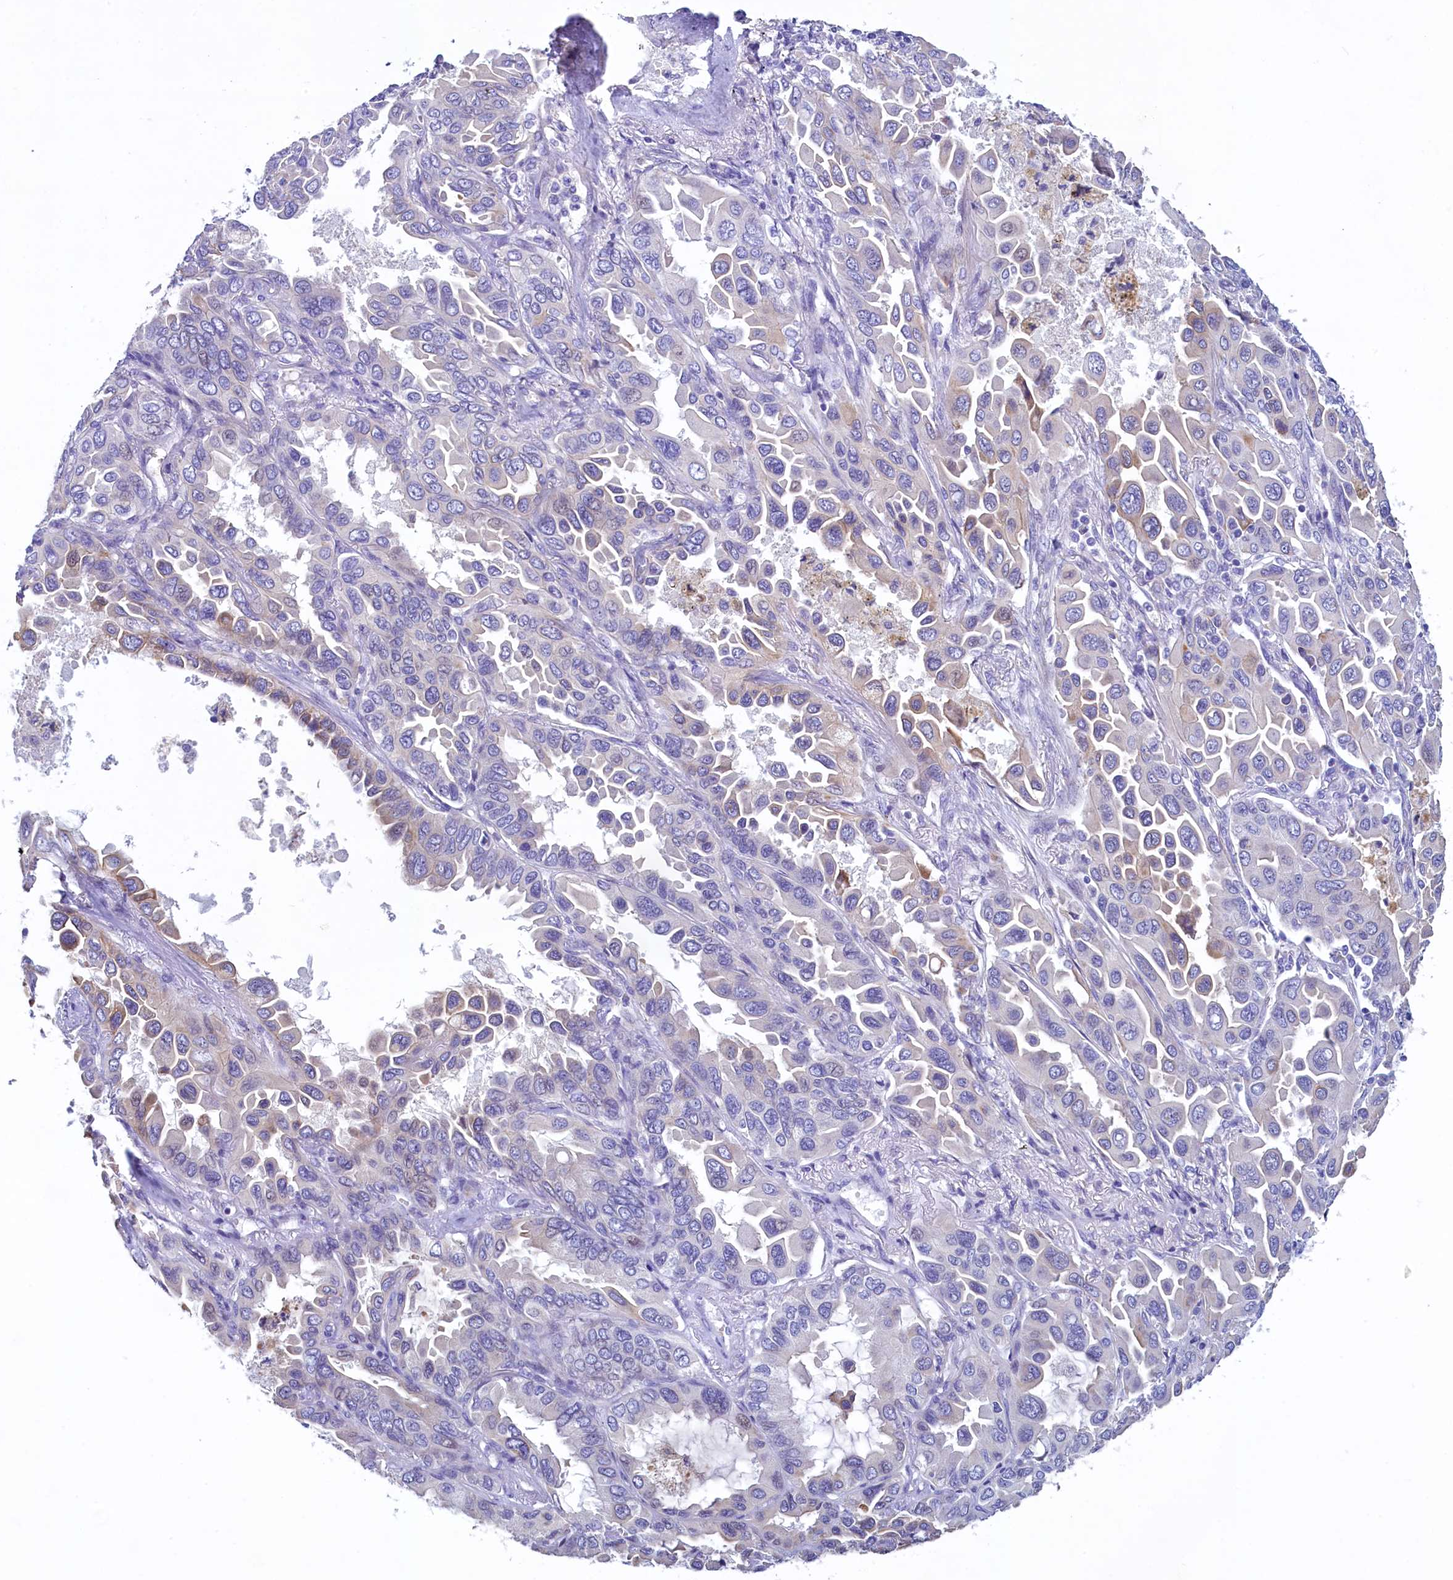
{"staining": {"intensity": "weak", "quantity": "<25%", "location": "cytoplasmic/membranous"}, "tissue": "lung cancer", "cell_type": "Tumor cells", "image_type": "cancer", "snomed": [{"axis": "morphology", "description": "Adenocarcinoma, NOS"}, {"axis": "topography", "description": "Lung"}], "caption": "Immunohistochemical staining of lung cancer (adenocarcinoma) displays no significant staining in tumor cells. The staining is performed using DAB (3,3'-diaminobenzidine) brown chromogen with nuclei counter-stained in using hematoxylin.", "gene": "KRBOX5", "patient": {"sex": "male", "age": 64}}